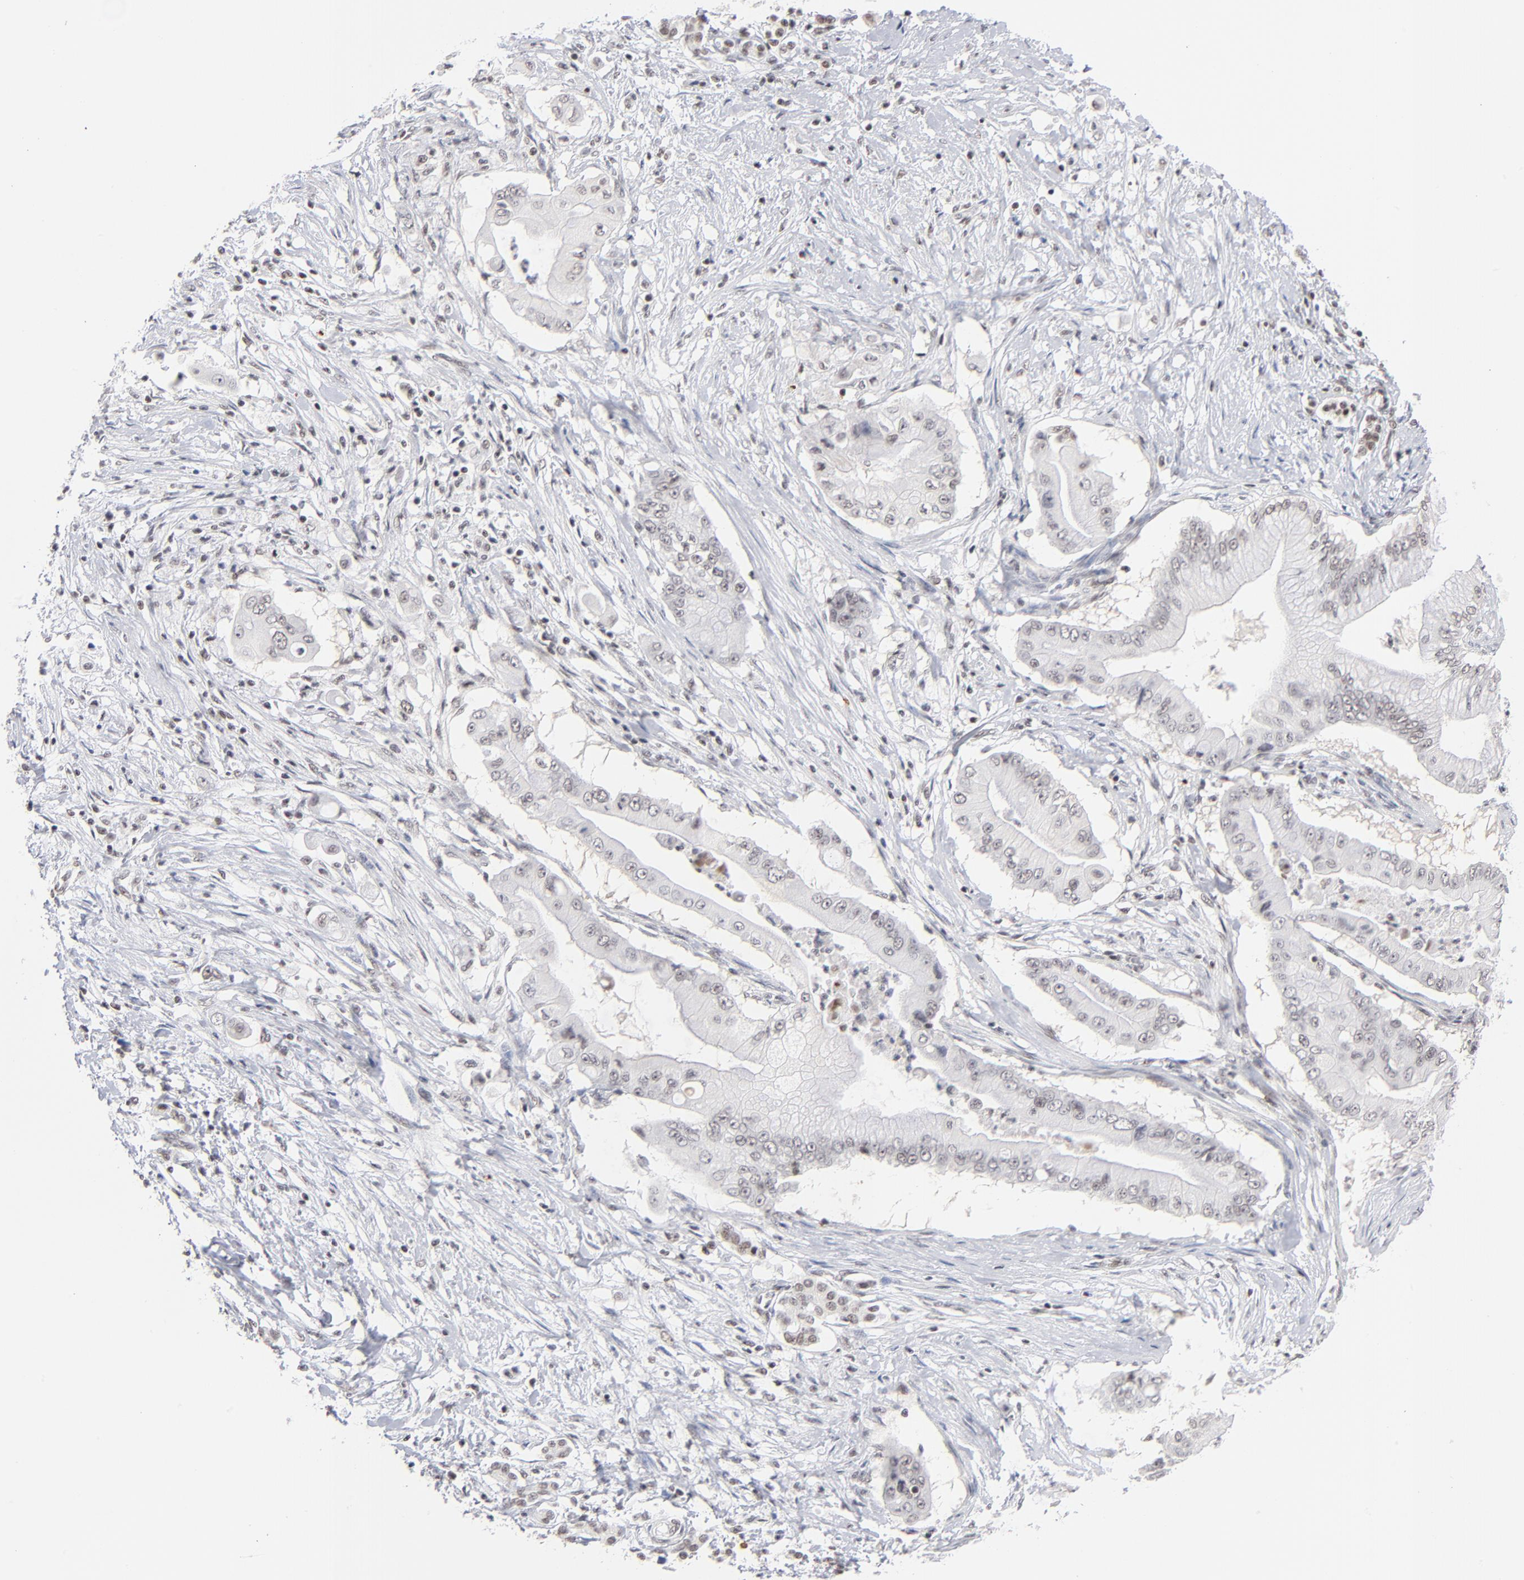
{"staining": {"intensity": "negative", "quantity": "none", "location": "none"}, "tissue": "pancreatic cancer", "cell_type": "Tumor cells", "image_type": "cancer", "snomed": [{"axis": "morphology", "description": "Adenocarcinoma, NOS"}, {"axis": "topography", "description": "Pancreas"}], "caption": "Tumor cells are negative for protein expression in human pancreatic cancer.", "gene": "ZNF143", "patient": {"sex": "male", "age": 62}}